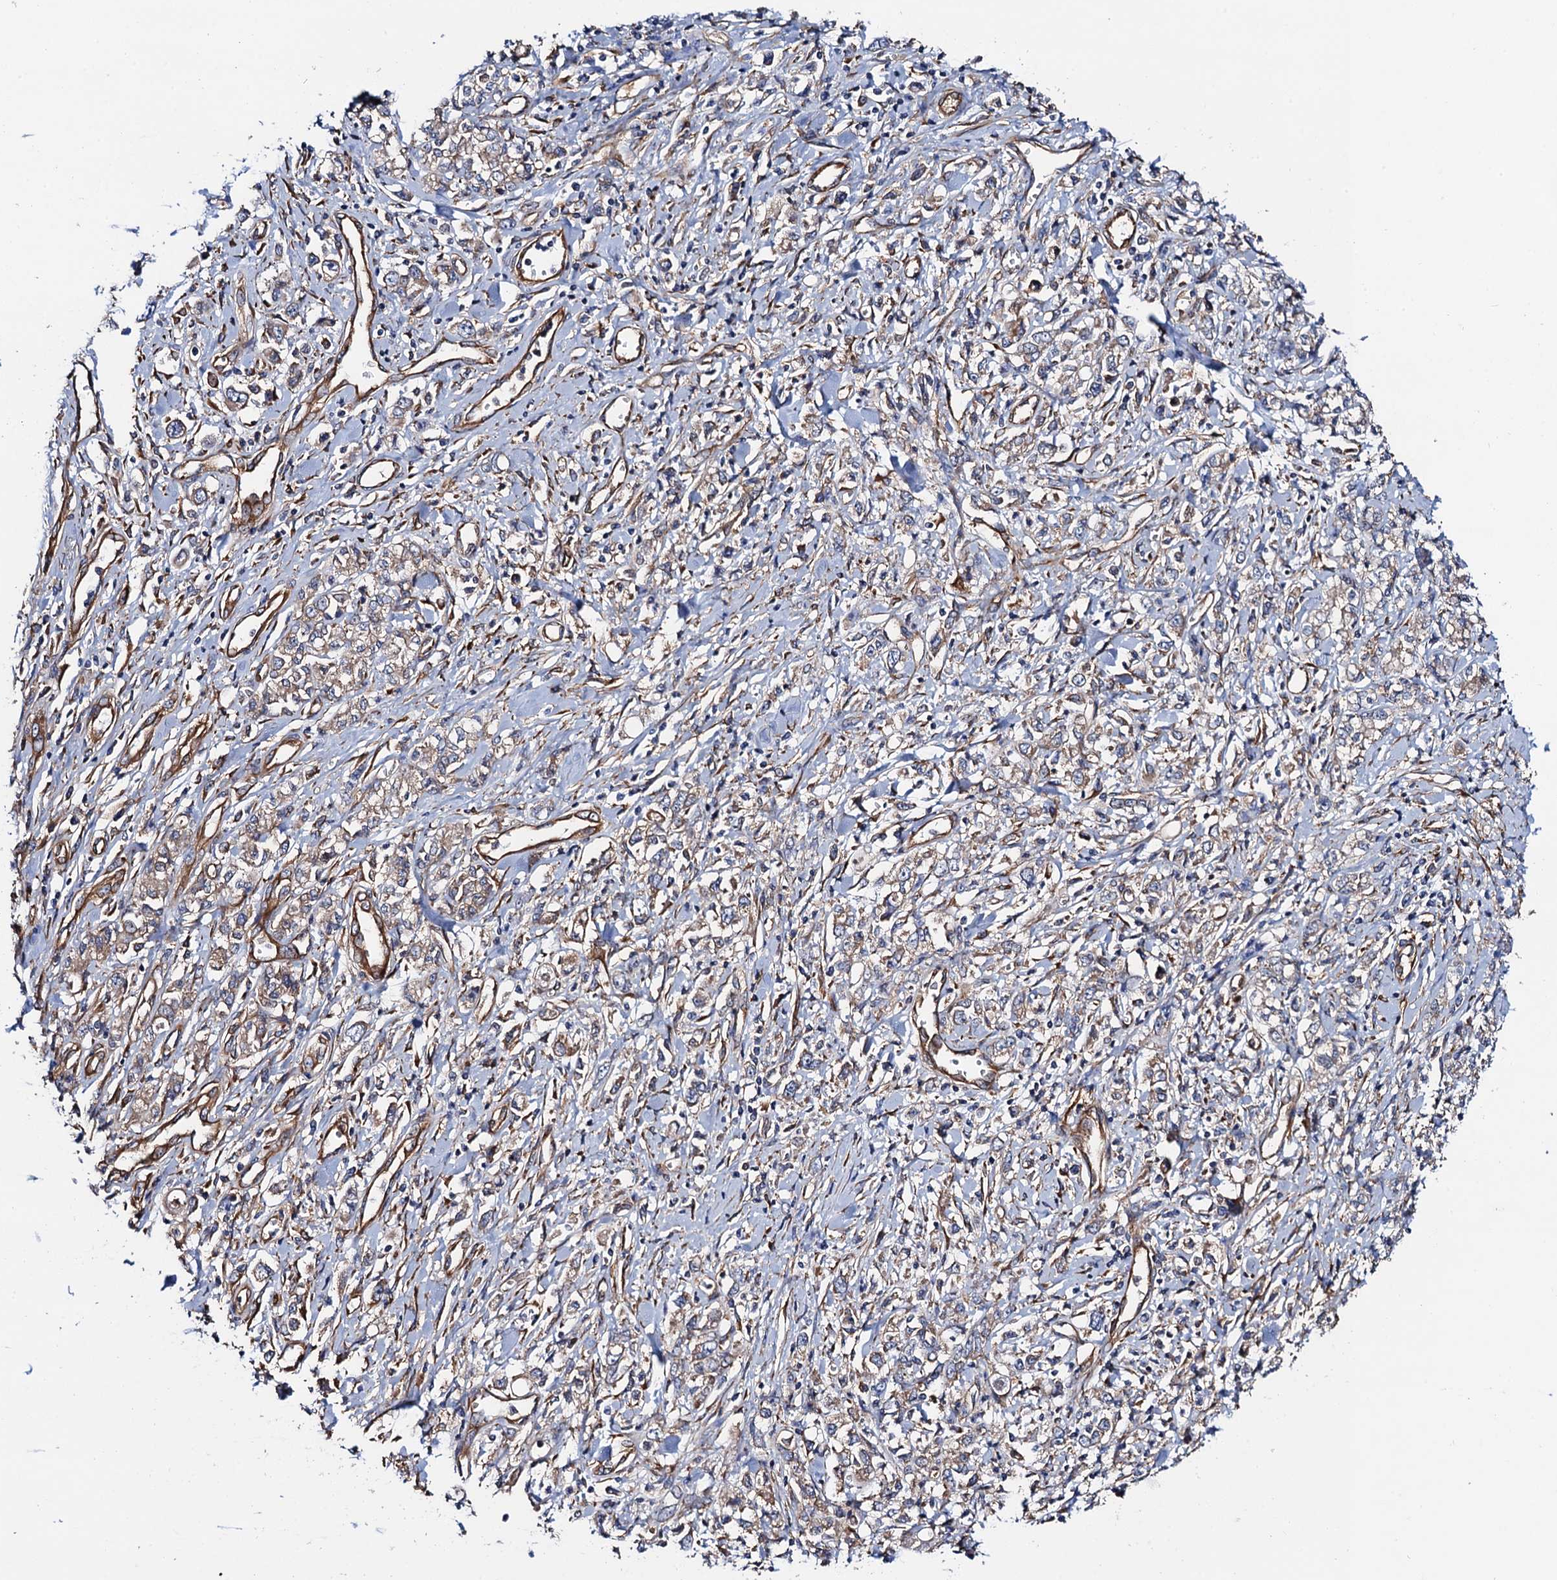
{"staining": {"intensity": "weak", "quantity": "<25%", "location": "cytoplasmic/membranous"}, "tissue": "stomach cancer", "cell_type": "Tumor cells", "image_type": "cancer", "snomed": [{"axis": "morphology", "description": "Adenocarcinoma, NOS"}, {"axis": "topography", "description": "Stomach"}], "caption": "Human stomach cancer stained for a protein using IHC demonstrates no expression in tumor cells.", "gene": "MRPL48", "patient": {"sex": "female", "age": 76}}